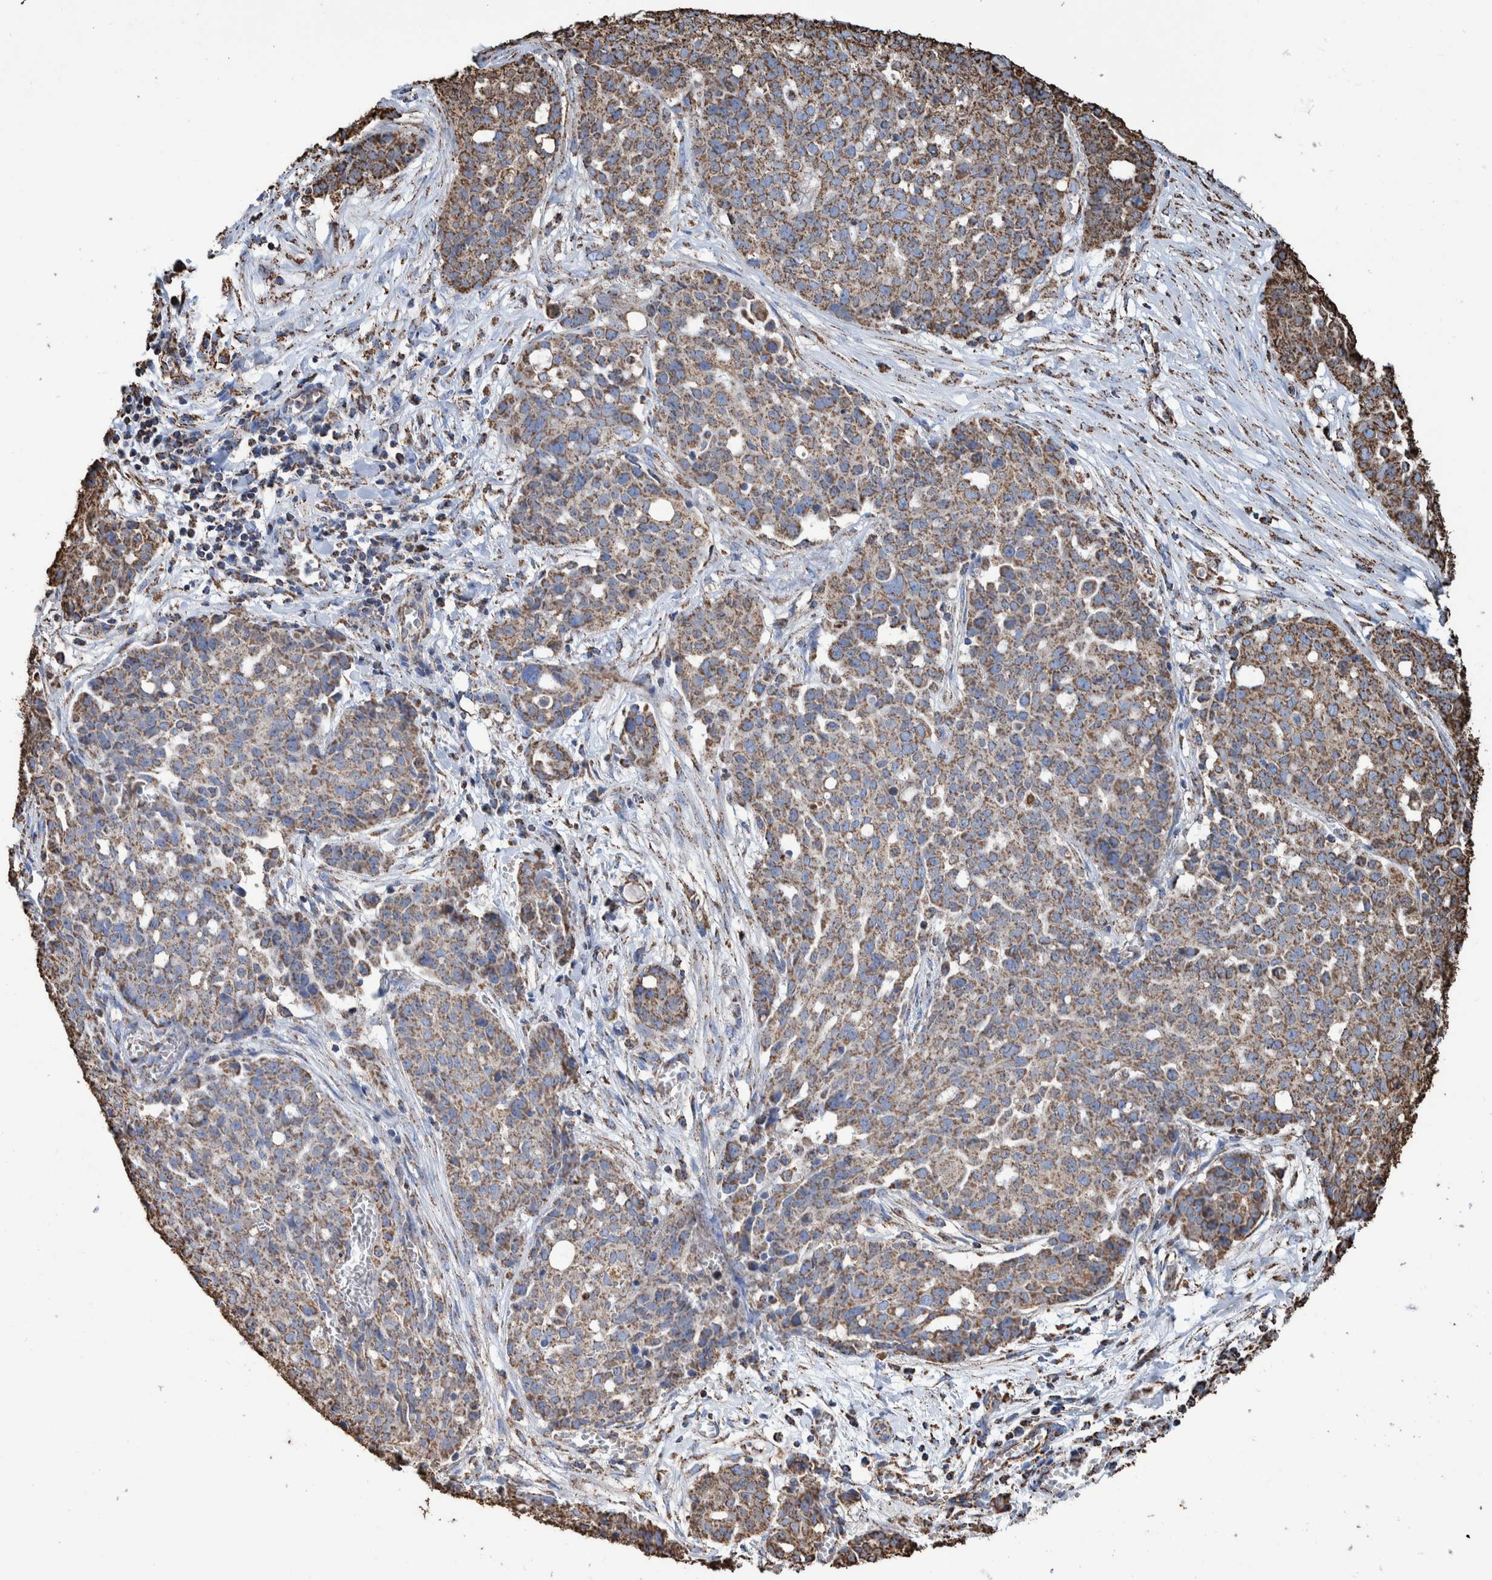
{"staining": {"intensity": "moderate", "quantity": ">75%", "location": "cytoplasmic/membranous"}, "tissue": "ovarian cancer", "cell_type": "Tumor cells", "image_type": "cancer", "snomed": [{"axis": "morphology", "description": "Cystadenocarcinoma, serous, NOS"}, {"axis": "topography", "description": "Soft tissue"}, {"axis": "topography", "description": "Ovary"}], "caption": "The histopathology image shows a brown stain indicating the presence of a protein in the cytoplasmic/membranous of tumor cells in ovarian cancer.", "gene": "VPS26C", "patient": {"sex": "female", "age": 57}}